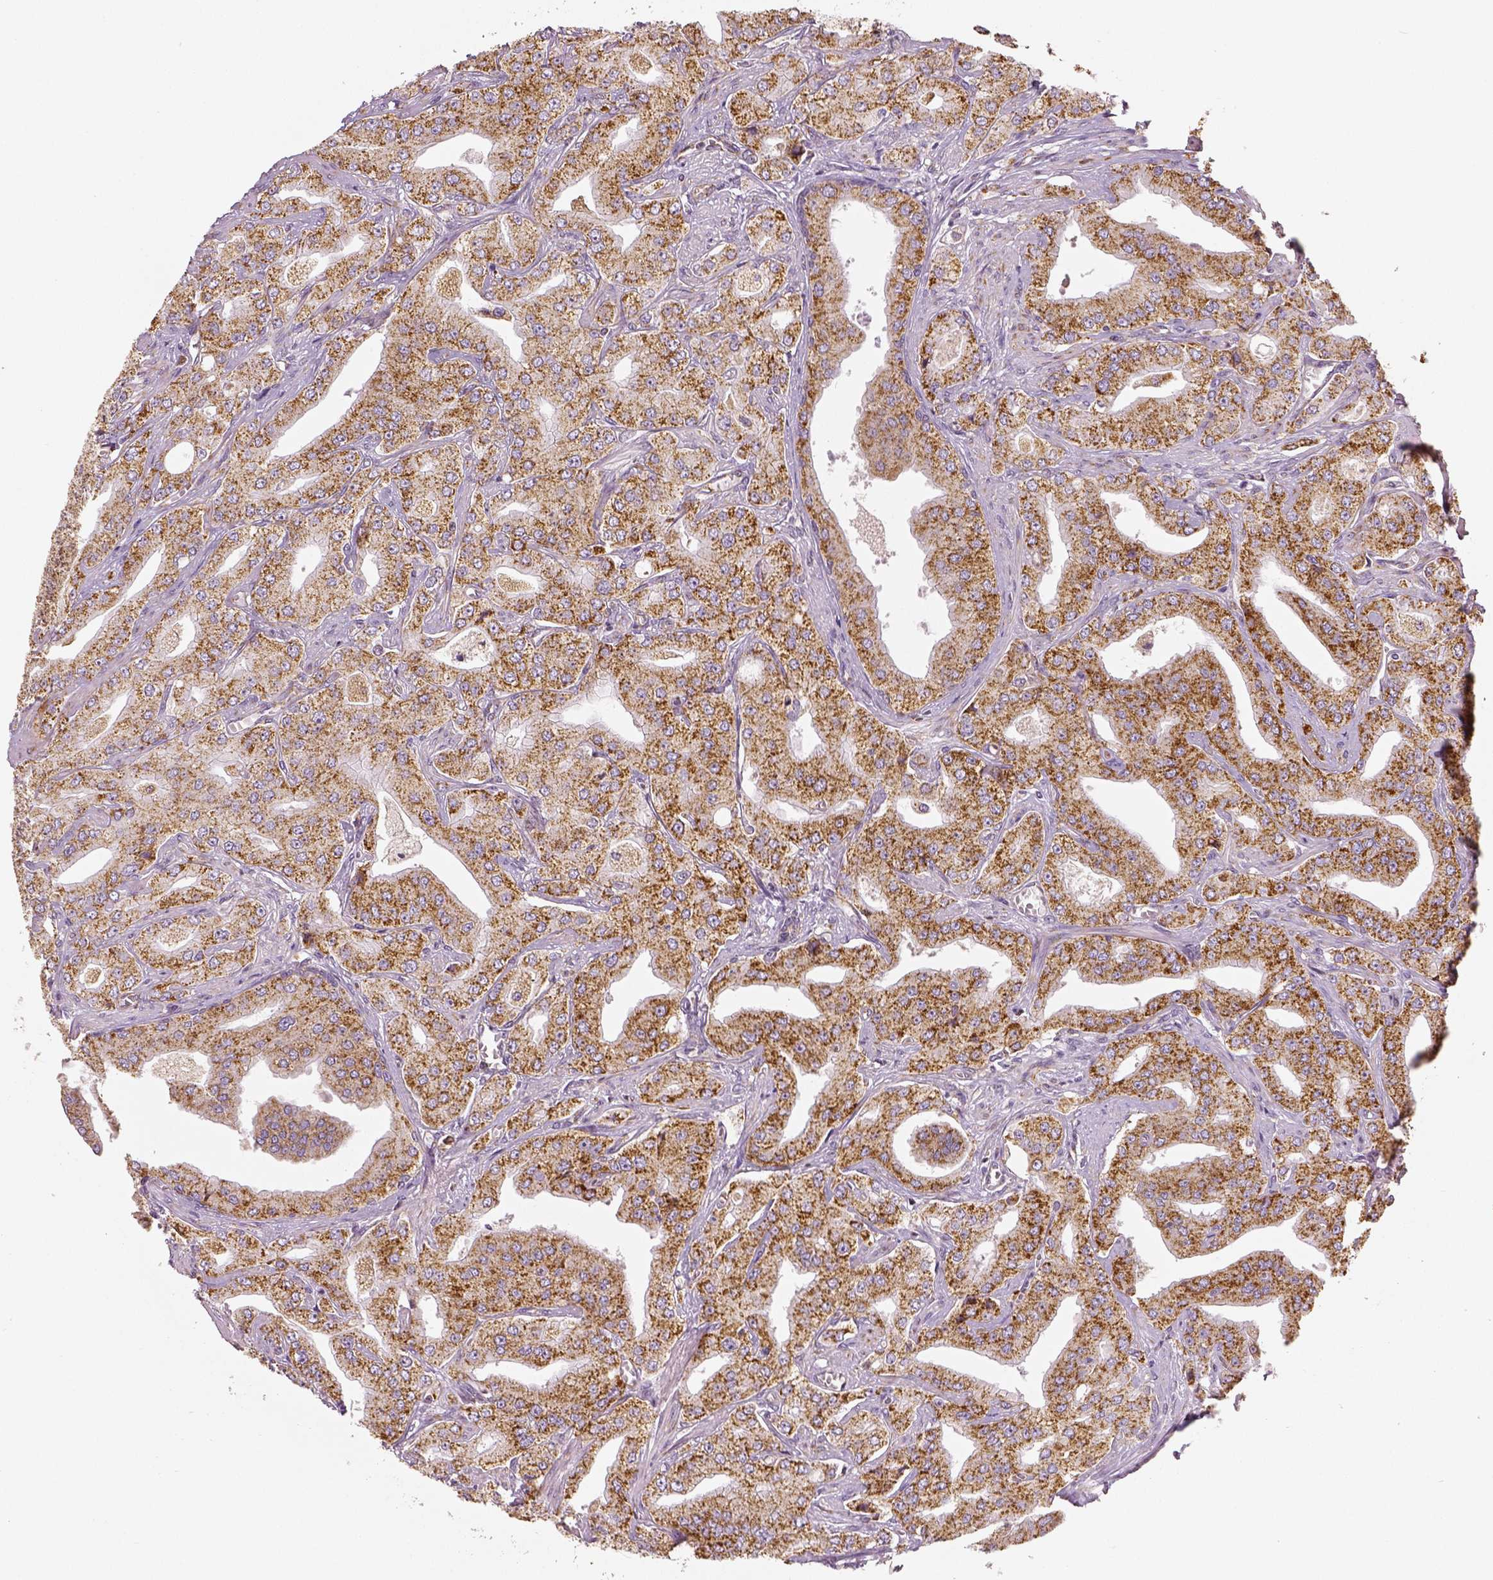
{"staining": {"intensity": "moderate", "quantity": ">75%", "location": "cytoplasmic/membranous"}, "tissue": "prostate cancer", "cell_type": "Tumor cells", "image_type": "cancer", "snomed": [{"axis": "morphology", "description": "Adenocarcinoma, Low grade"}, {"axis": "topography", "description": "Prostate"}], "caption": "Immunohistochemical staining of human prostate cancer (adenocarcinoma (low-grade)) displays medium levels of moderate cytoplasmic/membranous protein positivity in approximately >75% of tumor cells.", "gene": "PGAM5", "patient": {"sex": "male", "age": 60}}